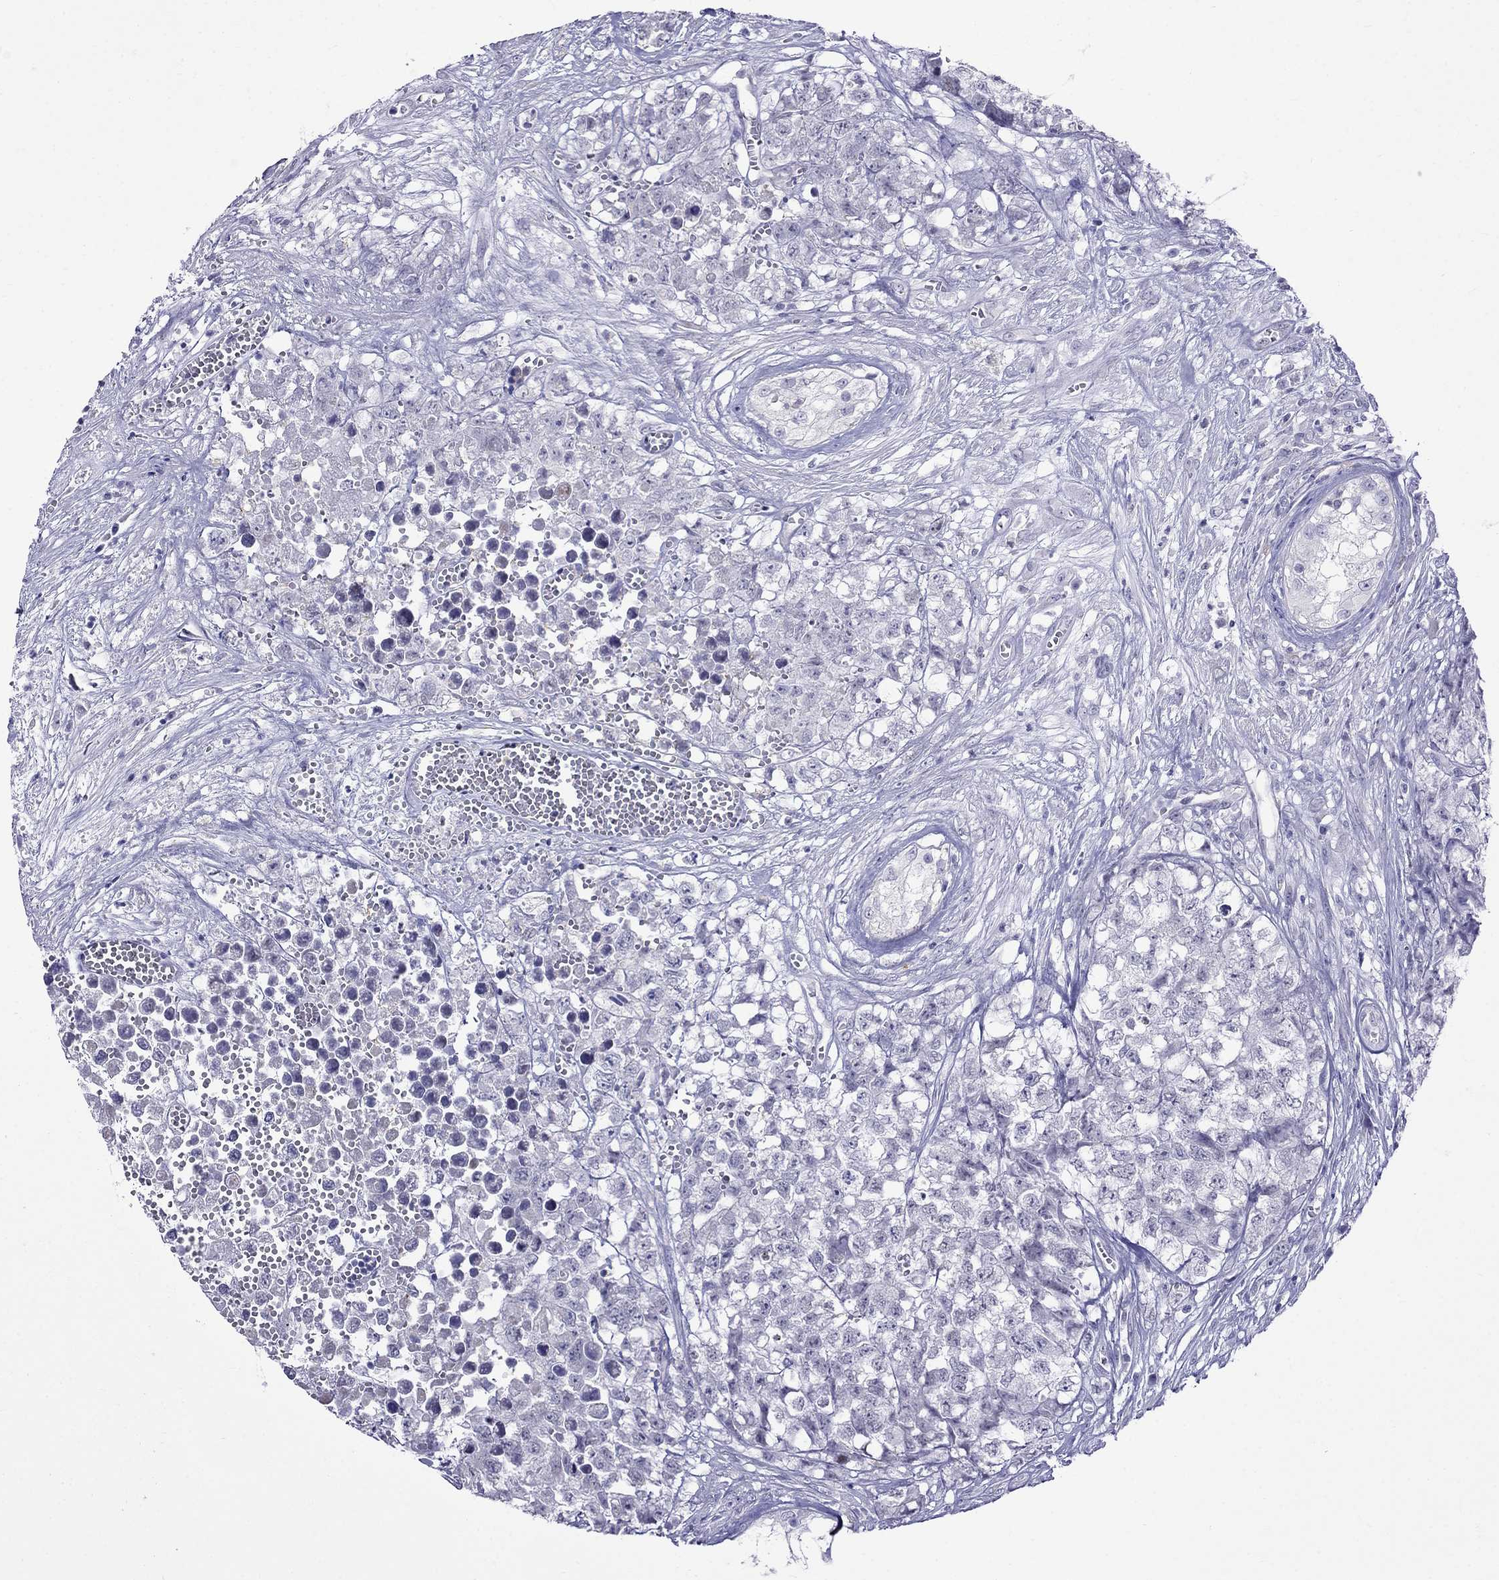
{"staining": {"intensity": "negative", "quantity": "none", "location": "none"}, "tissue": "testis cancer", "cell_type": "Tumor cells", "image_type": "cancer", "snomed": [{"axis": "morphology", "description": "Seminoma, NOS"}, {"axis": "morphology", "description": "Carcinoma, Embryonal, NOS"}, {"axis": "topography", "description": "Testis"}], "caption": "The image demonstrates no significant positivity in tumor cells of testis embryonal carcinoma. (IHC, brightfield microscopy, high magnification).", "gene": "MGP", "patient": {"sex": "male", "age": 22}}